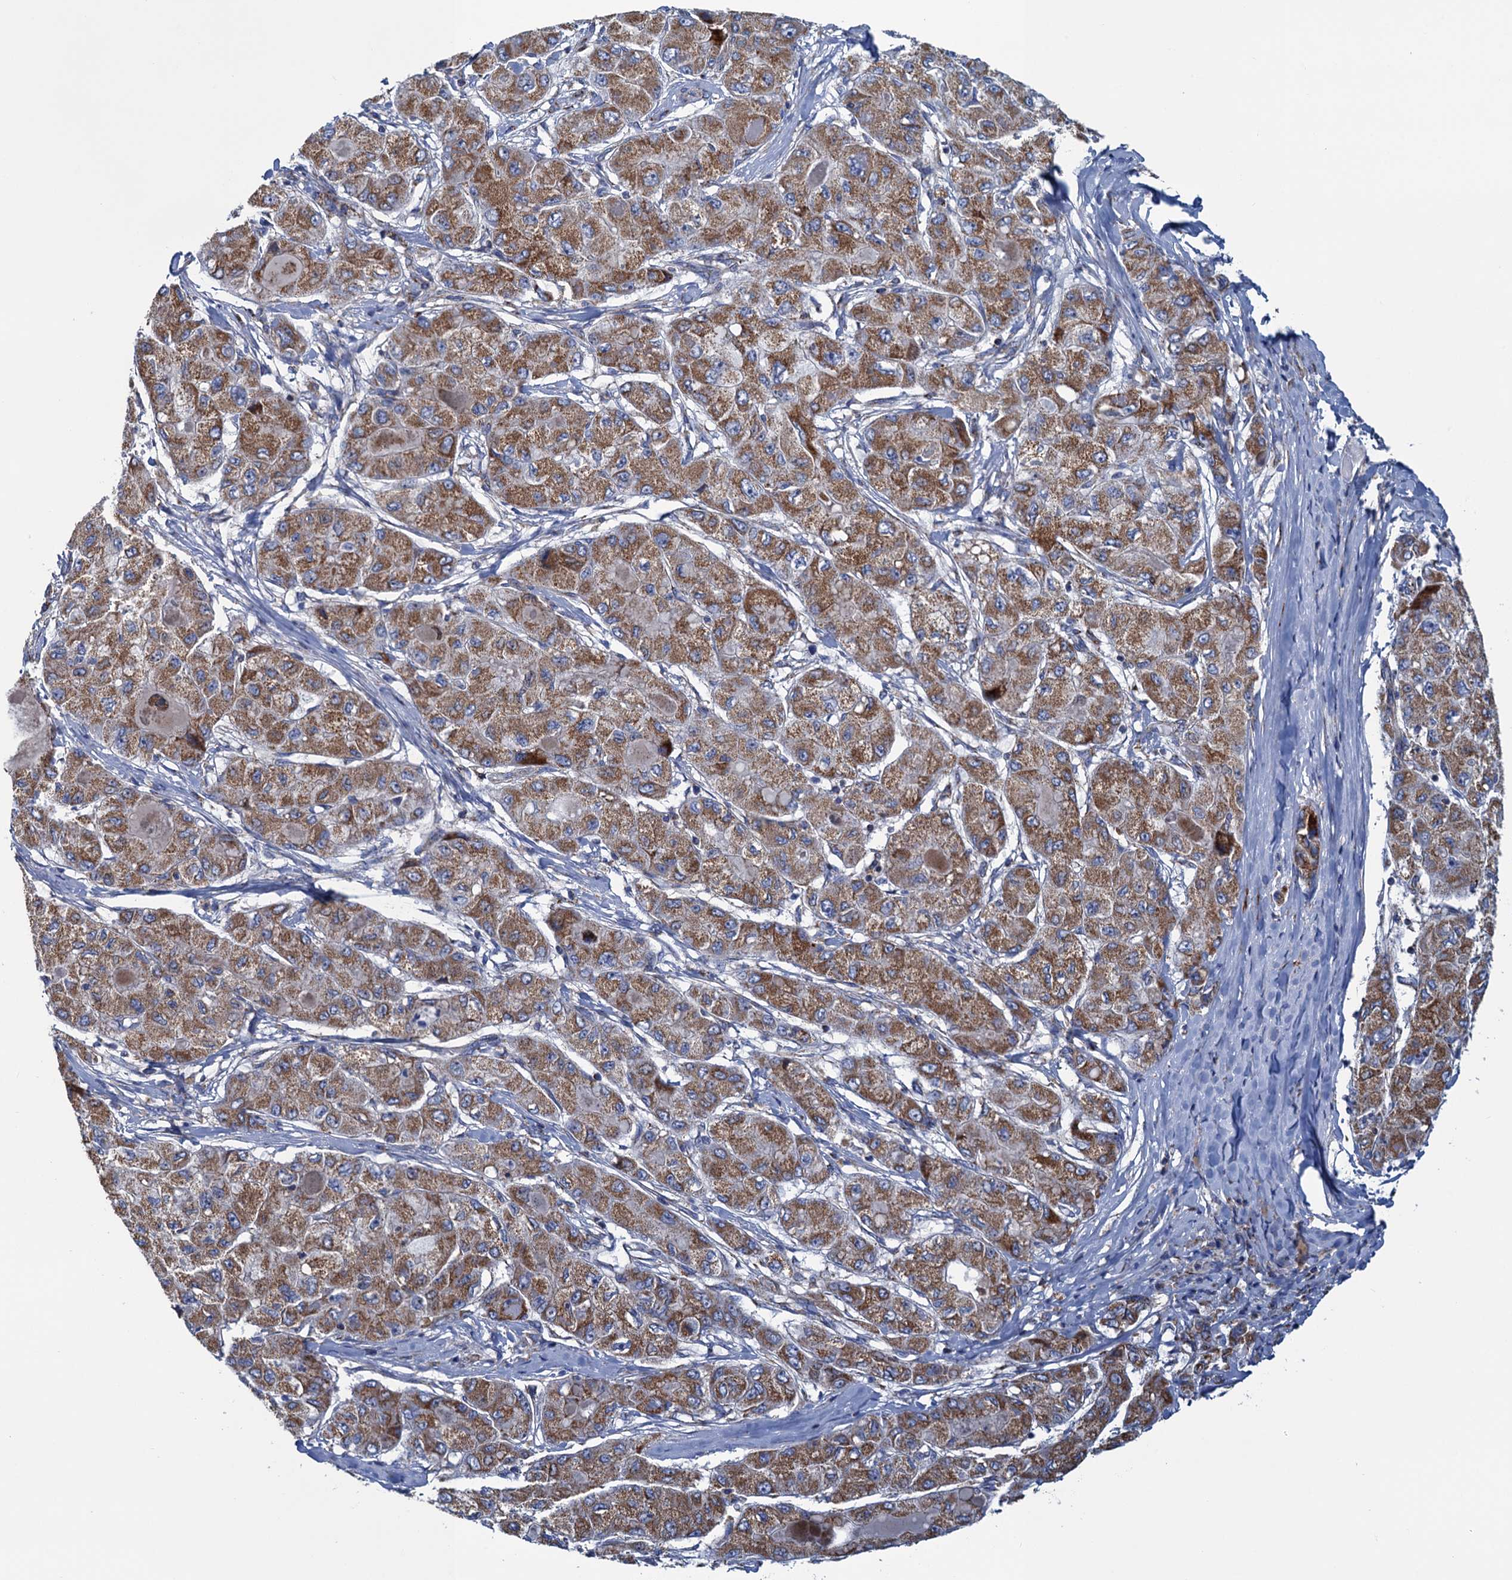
{"staining": {"intensity": "moderate", "quantity": ">75%", "location": "cytoplasmic/membranous"}, "tissue": "liver cancer", "cell_type": "Tumor cells", "image_type": "cancer", "snomed": [{"axis": "morphology", "description": "Carcinoma, Hepatocellular, NOS"}, {"axis": "topography", "description": "Liver"}], "caption": "An immunohistochemistry micrograph of neoplastic tissue is shown. Protein staining in brown shows moderate cytoplasmic/membranous positivity in liver hepatocellular carcinoma within tumor cells.", "gene": "GTPBP3", "patient": {"sex": "male", "age": 80}}